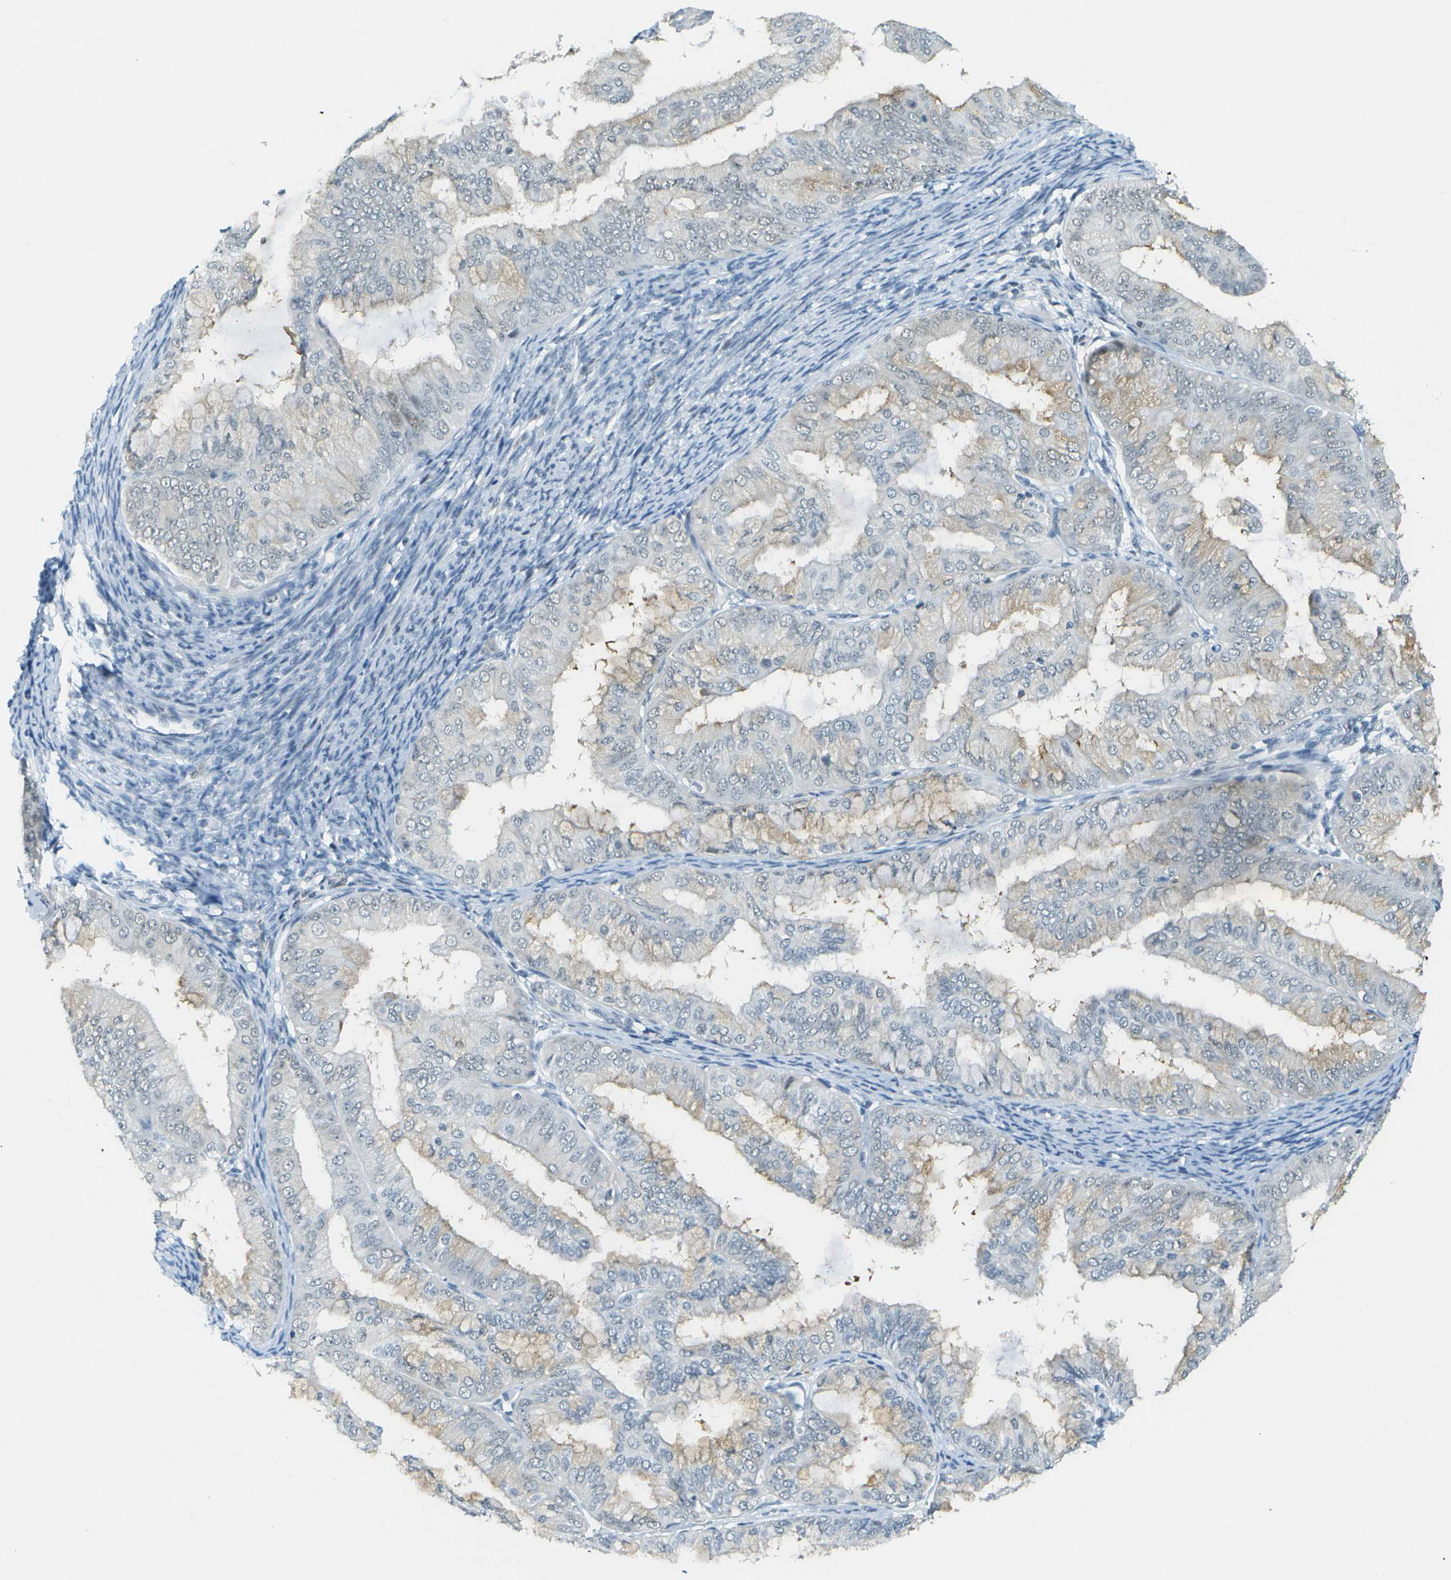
{"staining": {"intensity": "weak", "quantity": "<25%", "location": "cytoplasmic/membranous"}, "tissue": "endometrial cancer", "cell_type": "Tumor cells", "image_type": "cancer", "snomed": [{"axis": "morphology", "description": "Adenocarcinoma, NOS"}, {"axis": "topography", "description": "Endometrium"}], "caption": "Immunohistochemical staining of endometrial adenocarcinoma shows no significant staining in tumor cells.", "gene": "NEK11", "patient": {"sex": "female", "age": 63}}